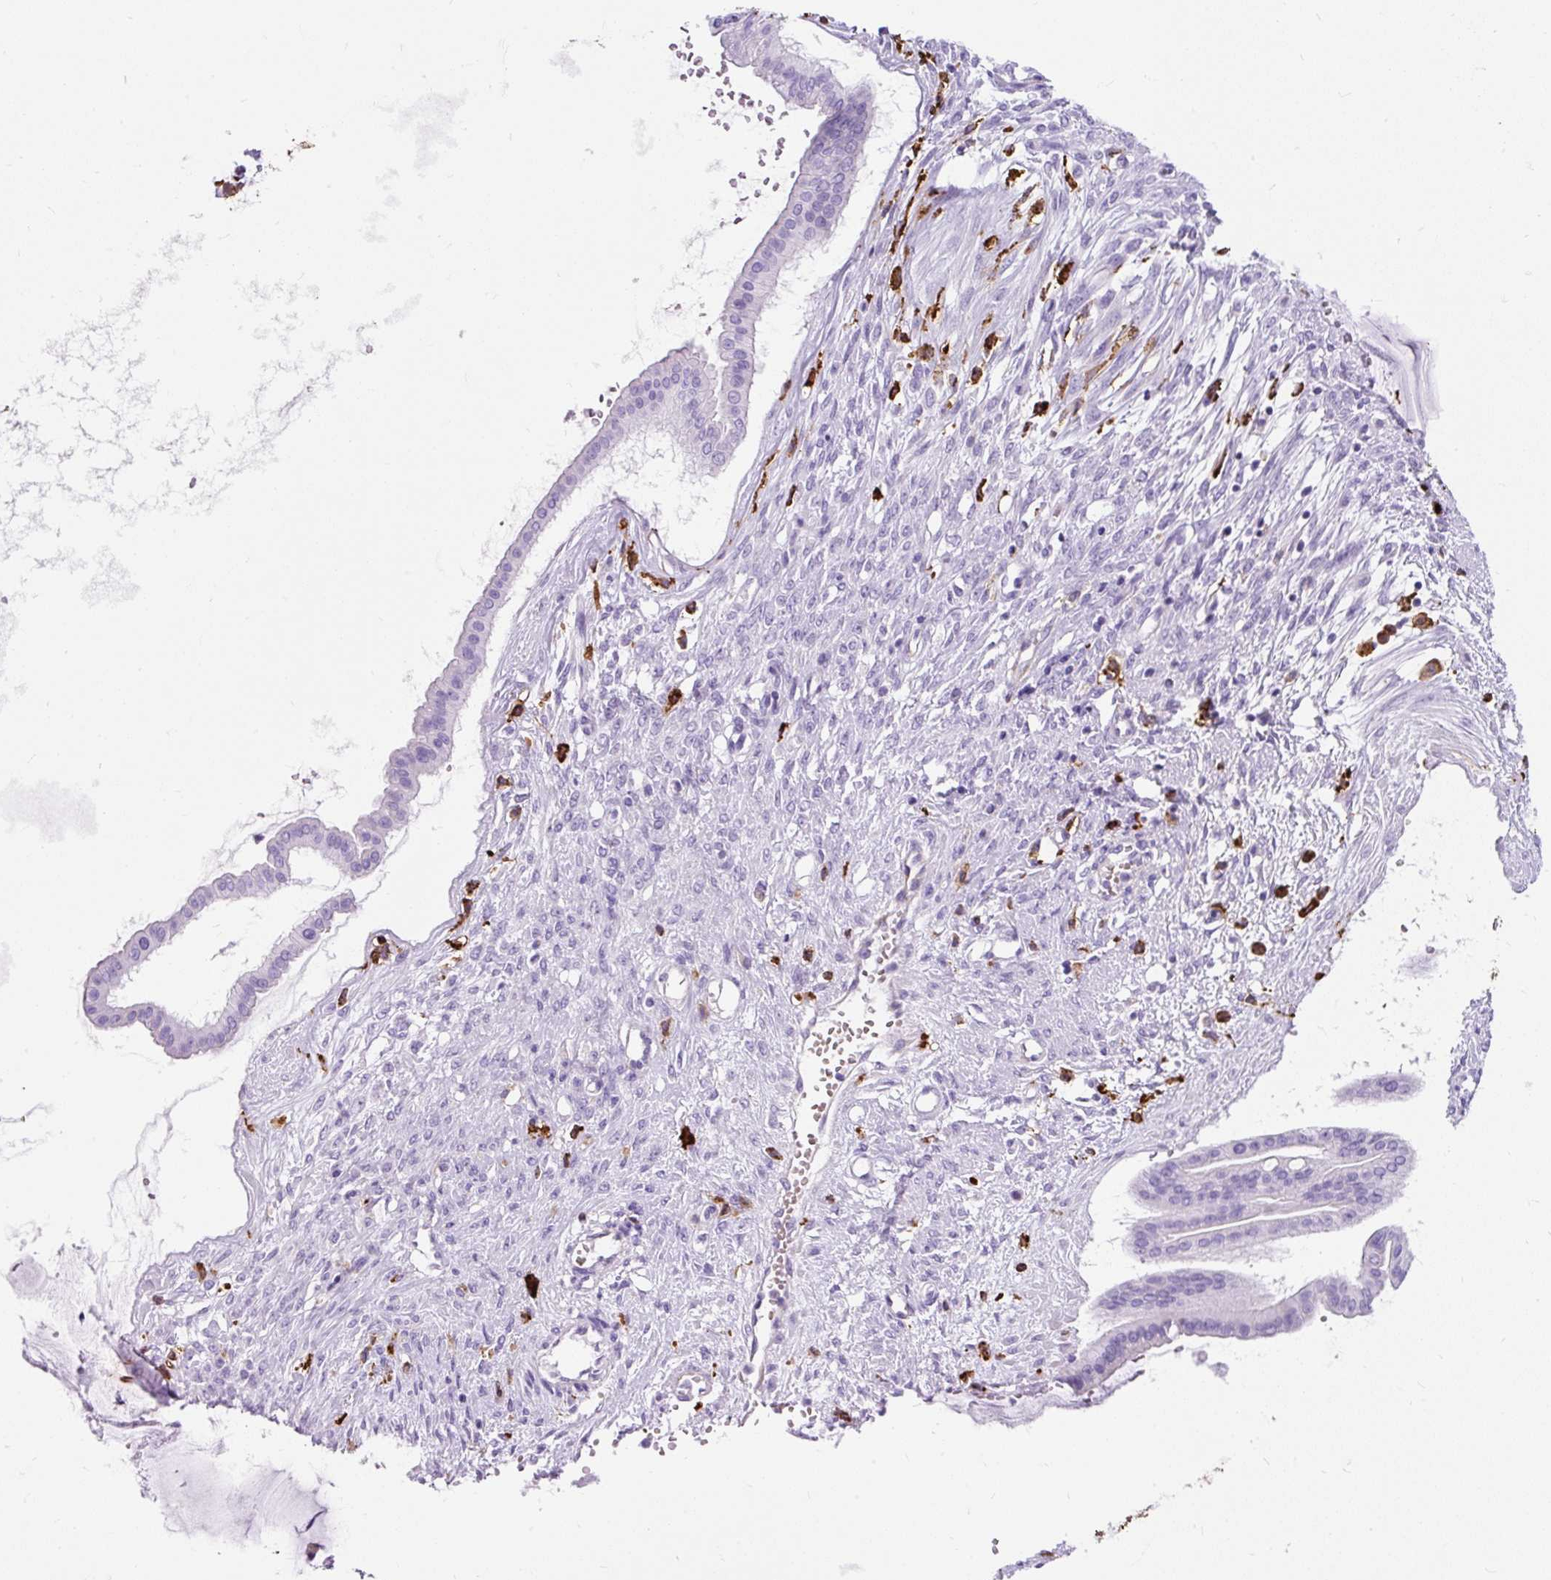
{"staining": {"intensity": "negative", "quantity": "none", "location": "none"}, "tissue": "ovarian cancer", "cell_type": "Tumor cells", "image_type": "cancer", "snomed": [{"axis": "morphology", "description": "Cystadenocarcinoma, mucinous, NOS"}, {"axis": "topography", "description": "Ovary"}], "caption": "There is no significant staining in tumor cells of ovarian mucinous cystadenocarcinoma.", "gene": "HLA-DRA", "patient": {"sex": "female", "age": 73}}